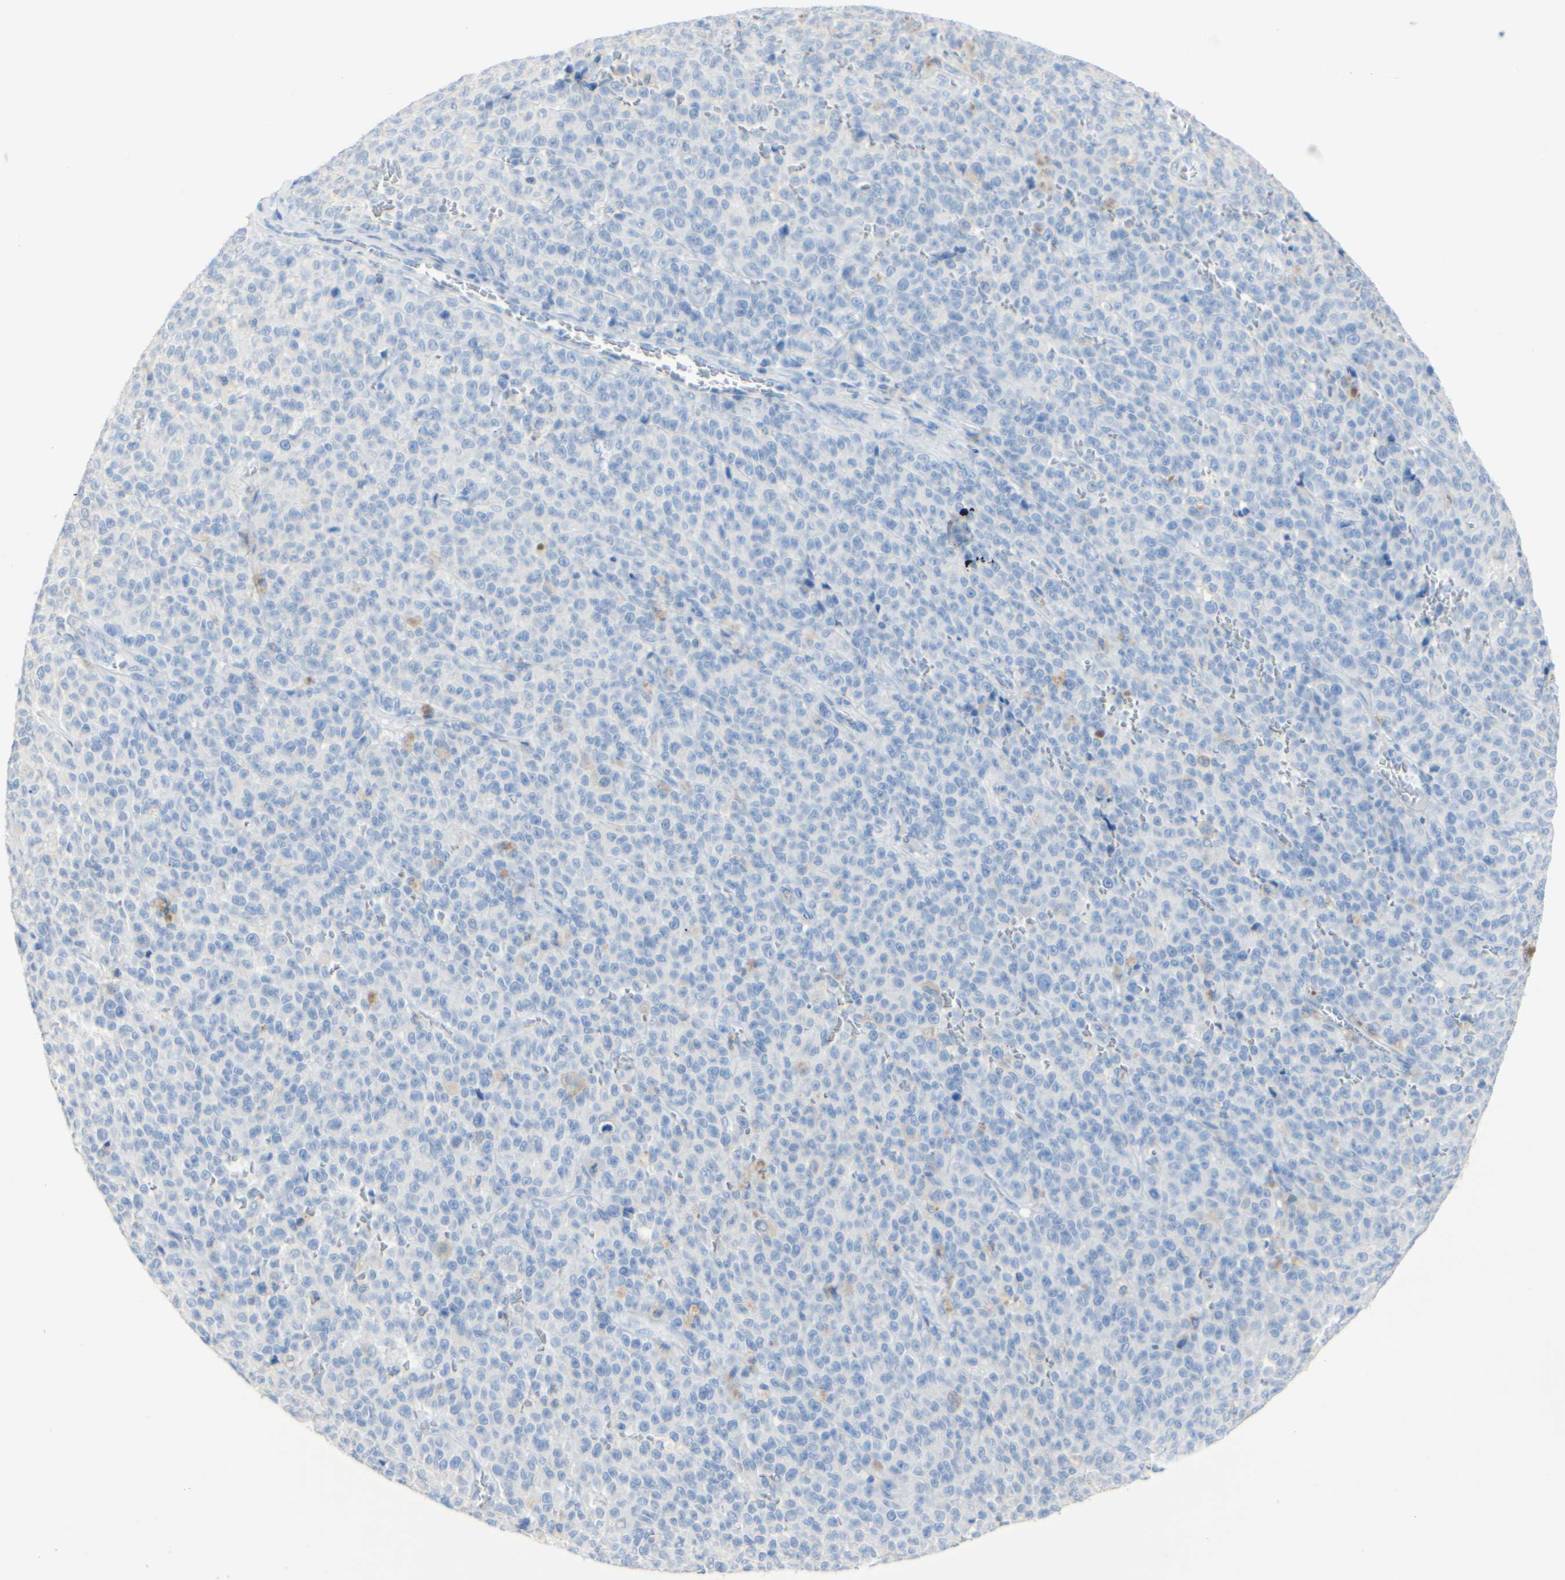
{"staining": {"intensity": "negative", "quantity": "none", "location": "none"}, "tissue": "melanoma", "cell_type": "Tumor cells", "image_type": "cancer", "snomed": [{"axis": "morphology", "description": "Malignant melanoma, NOS"}, {"axis": "topography", "description": "Skin"}], "caption": "Tumor cells are negative for brown protein staining in melanoma.", "gene": "DSC2", "patient": {"sex": "female", "age": 82}}